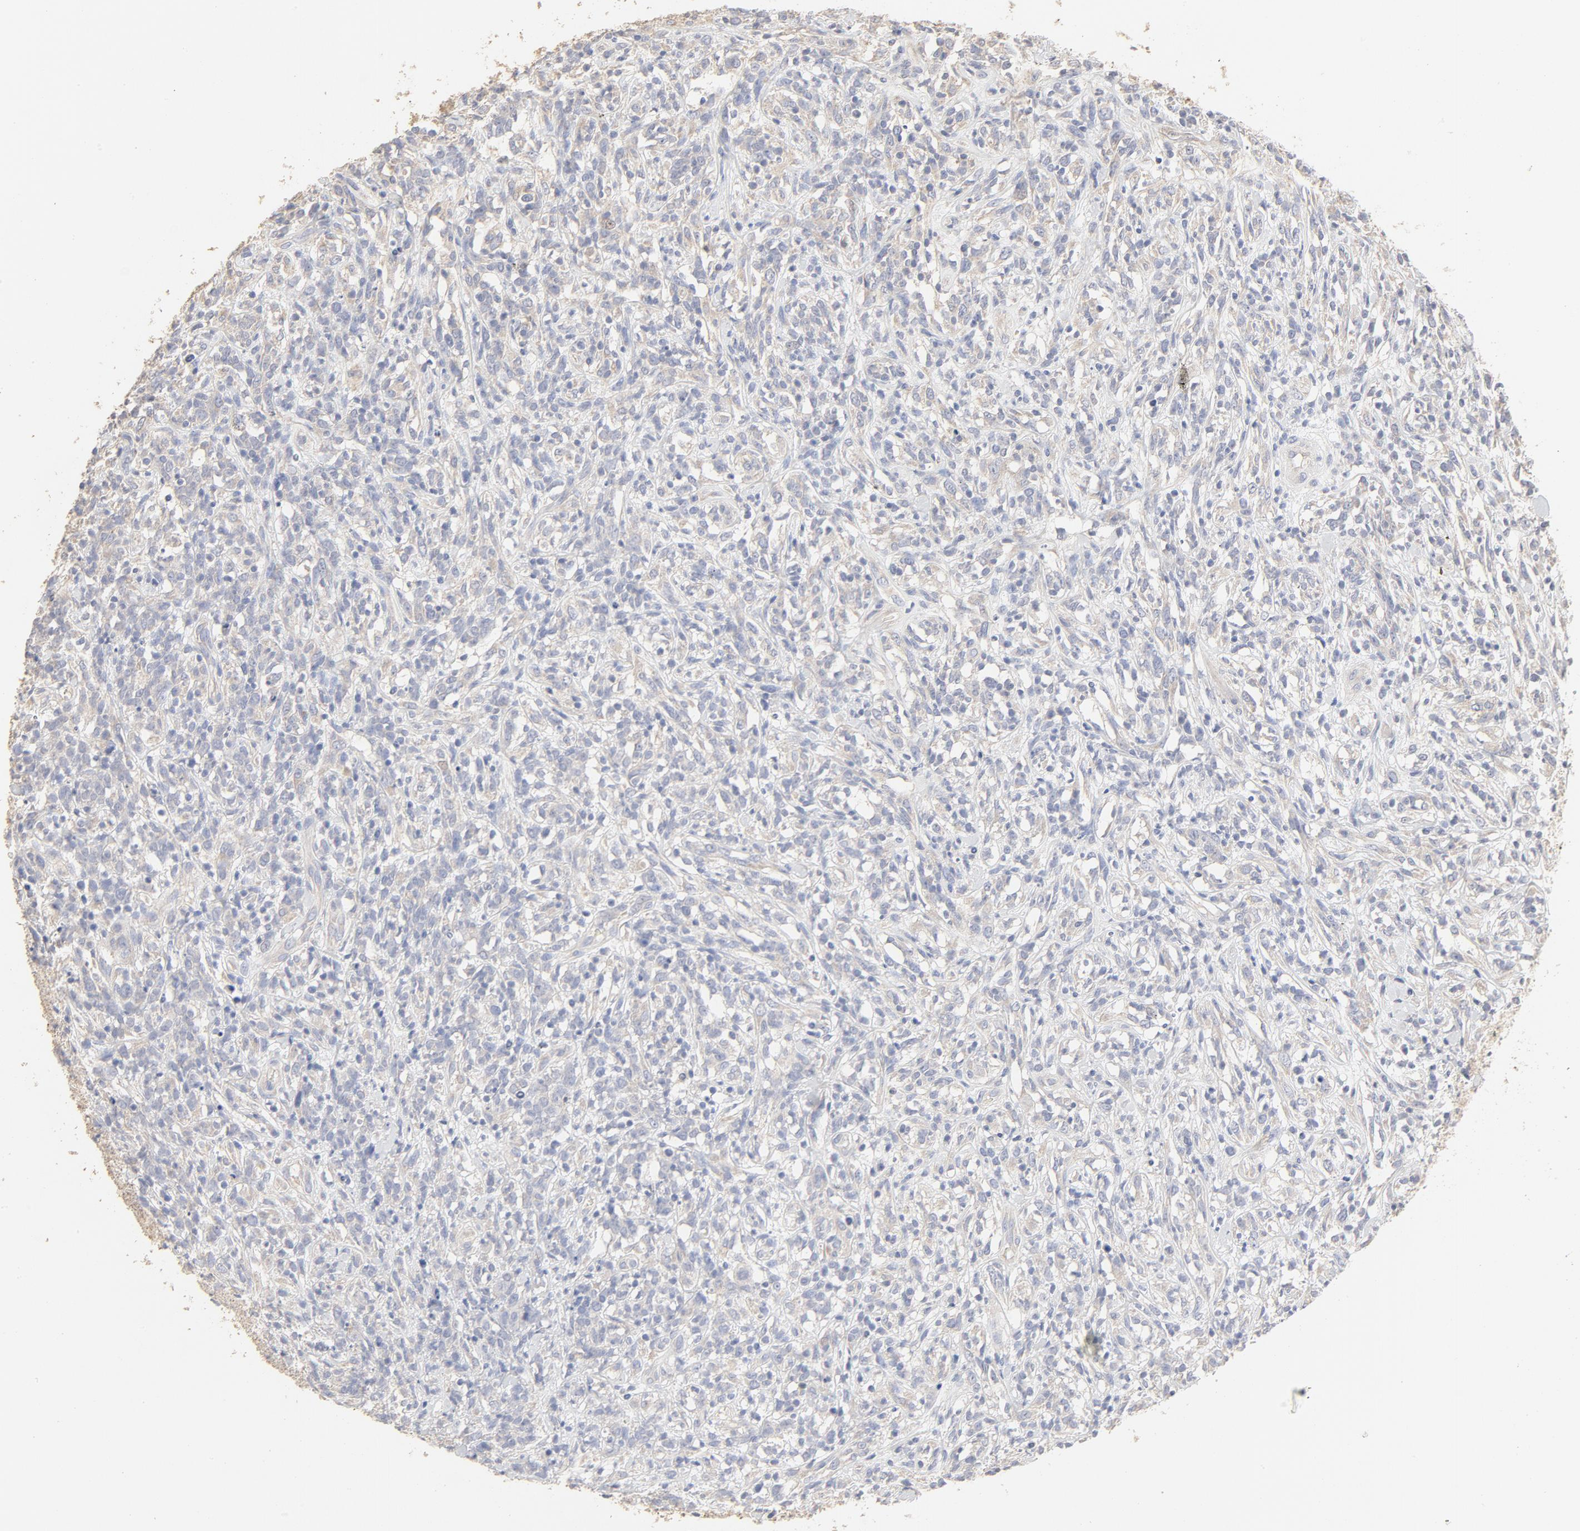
{"staining": {"intensity": "negative", "quantity": "none", "location": "none"}, "tissue": "lymphoma", "cell_type": "Tumor cells", "image_type": "cancer", "snomed": [{"axis": "morphology", "description": "Malignant lymphoma, non-Hodgkin's type, High grade"}, {"axis": "topography", "description": "Lymph node"}], "caption": "Immunohistochemistry image of neoplastic tissue: human lymphoma stained with DAB (3,3'-diaminobenzidine) exhibits no significant protein positivity in tumor cells.", "gene": "FCGBP", "patient": {"sex": "female", "age": 73}}